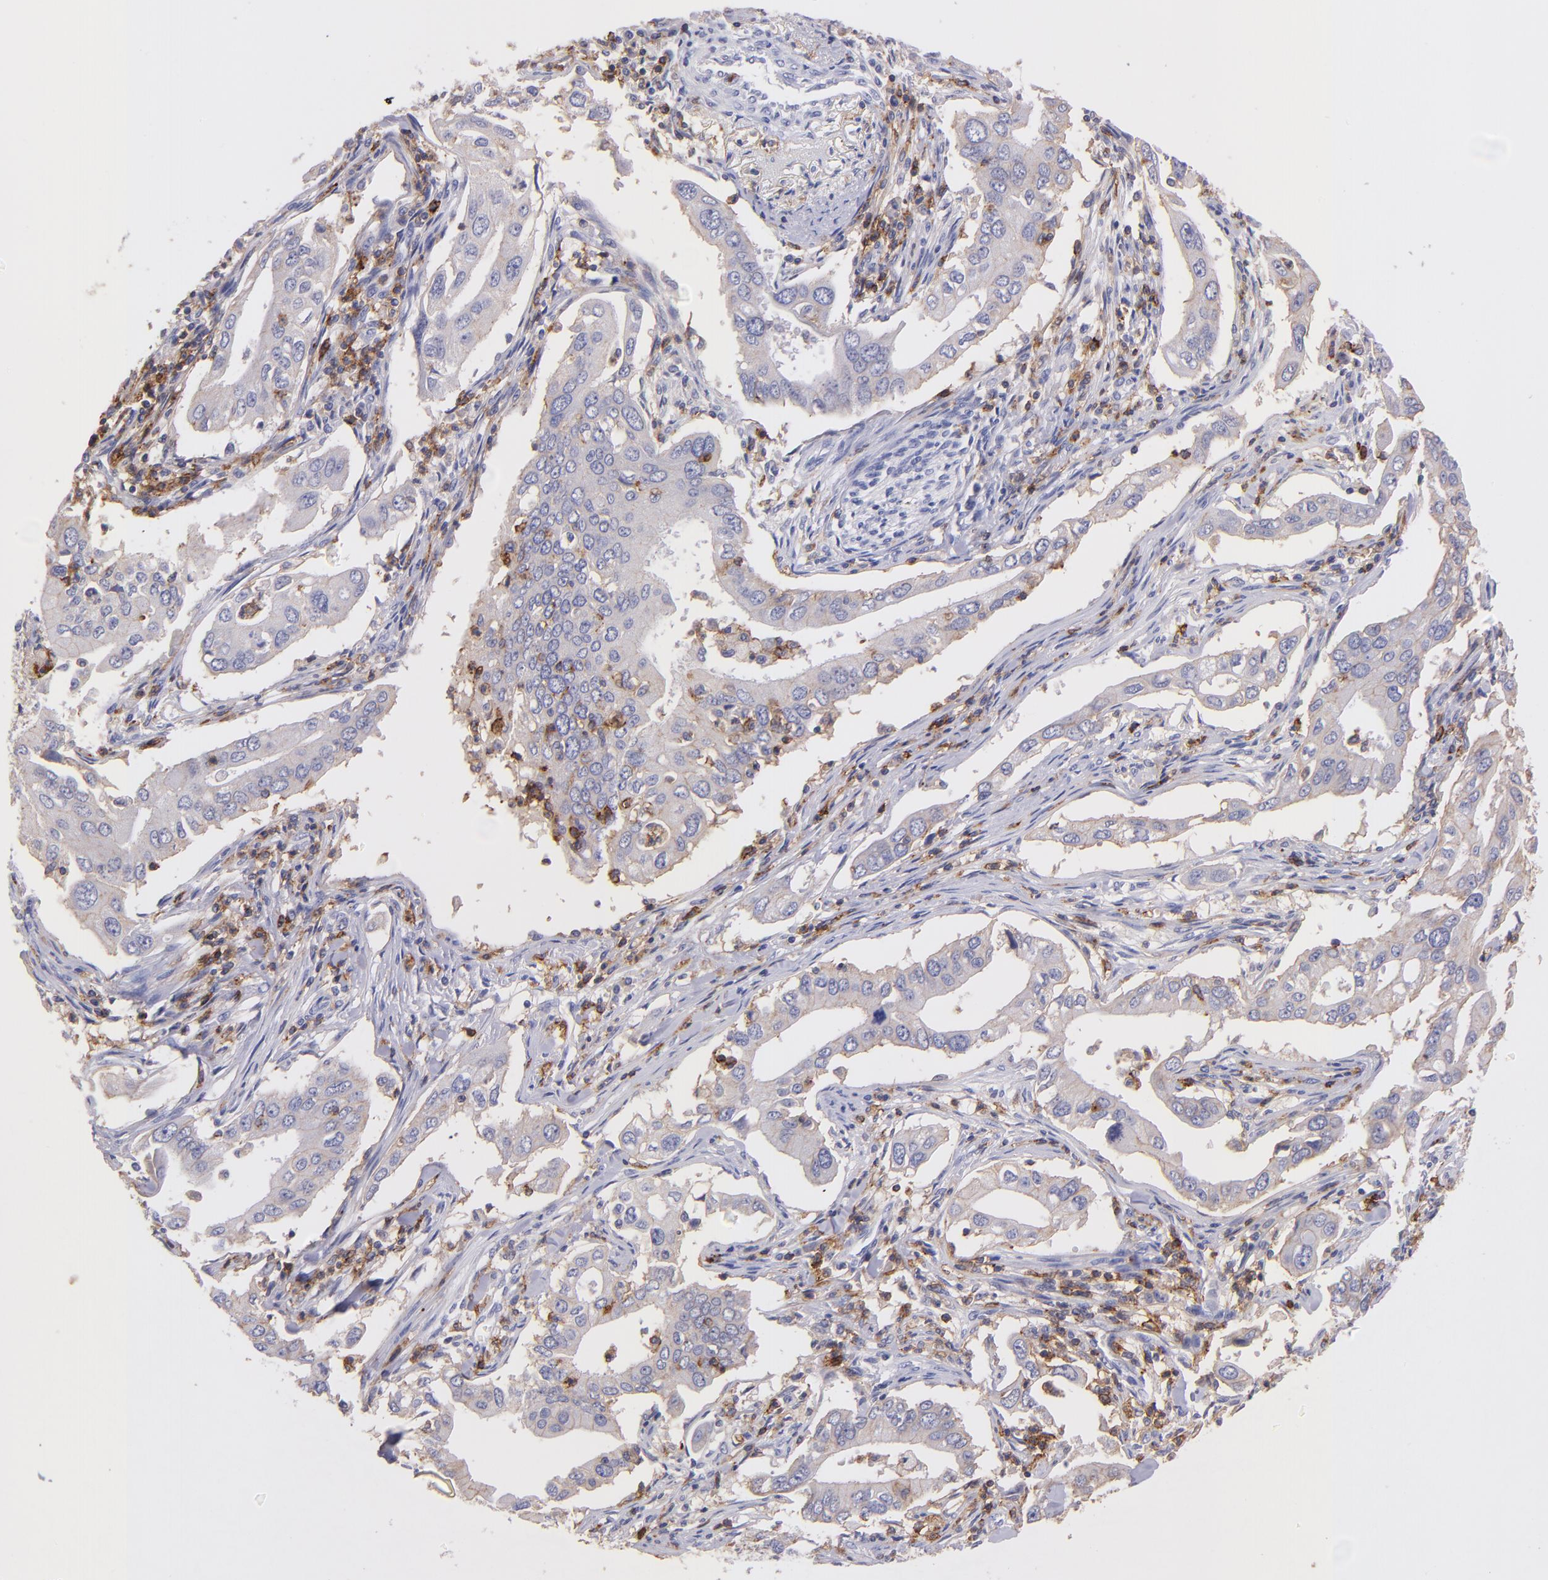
{"staining": {"intensity": "weak", "quantity": ">75%", "location": "cytoplasmic/membranous"}, "tissue": "lung cancer", "cell_type": "Tumor cells", "image_type": "cancer", "snomed": [{"axis": "morphology", "description": "Adenocarcinoma, NOS"}, {"axis": "topography", "description": "Lung"}], "caption": "Lung cancer (adenocarcinoma) was stained to show a protein in brown. There is low levels of weak cytoplasmic/membranous staining in approximately >75% of tumor cells. Nuclei are stained in blue.", "gene": "SPN", "patient": {"sex": "male", "age": 48}}